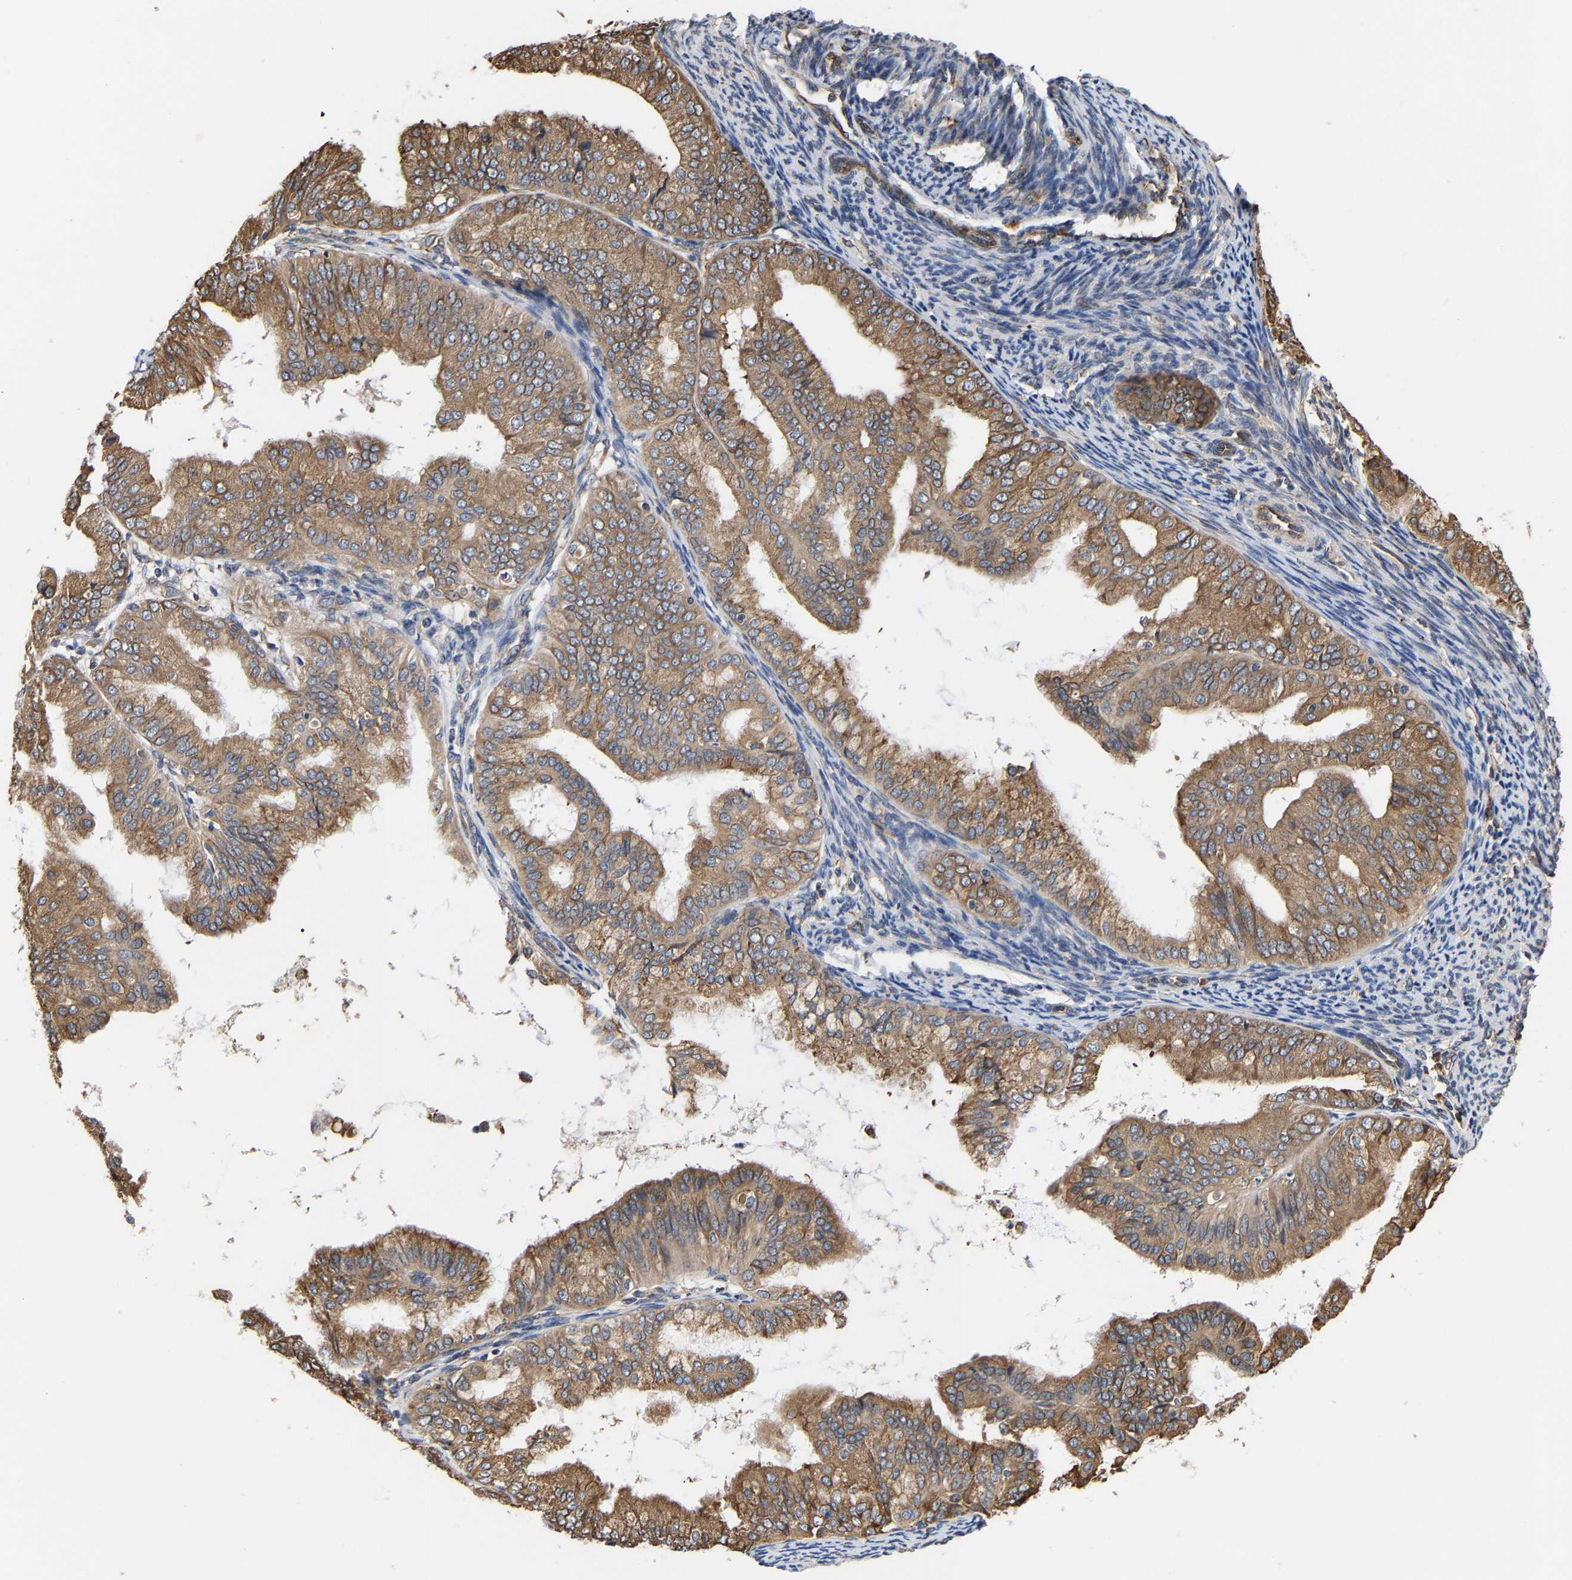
{"staining": {"intensity": "moderate", "quantity": ">75%", "location": "cytoplasmic/membranous"}, "tissue": "endometrial cancer", "cell_type": "Tumor cells", "image_type": "cancer", "snomed": [{"axis": "morphology", "description": "Adenocarcinoma, NOS"}, {"axis": "topography", "description": "Endometrium"}], "caption": "High-magnification brightfield microscopy of endometrial cancer (adenocarcinoma) stained with DAB (3,3'-diaminobenzidine) (brown) and counterstained with hematoxylin (blue). tumor cells exhibit moderate cytoplasmic/membranous positivity is identified in approximately>75% of cells. (DAB (3,3'-diaminobenzidine) = brown stain, brightfield microscopy at high magnification).", "gene": "ARAP1", "patient": {"sex": "female", "age": 63}}